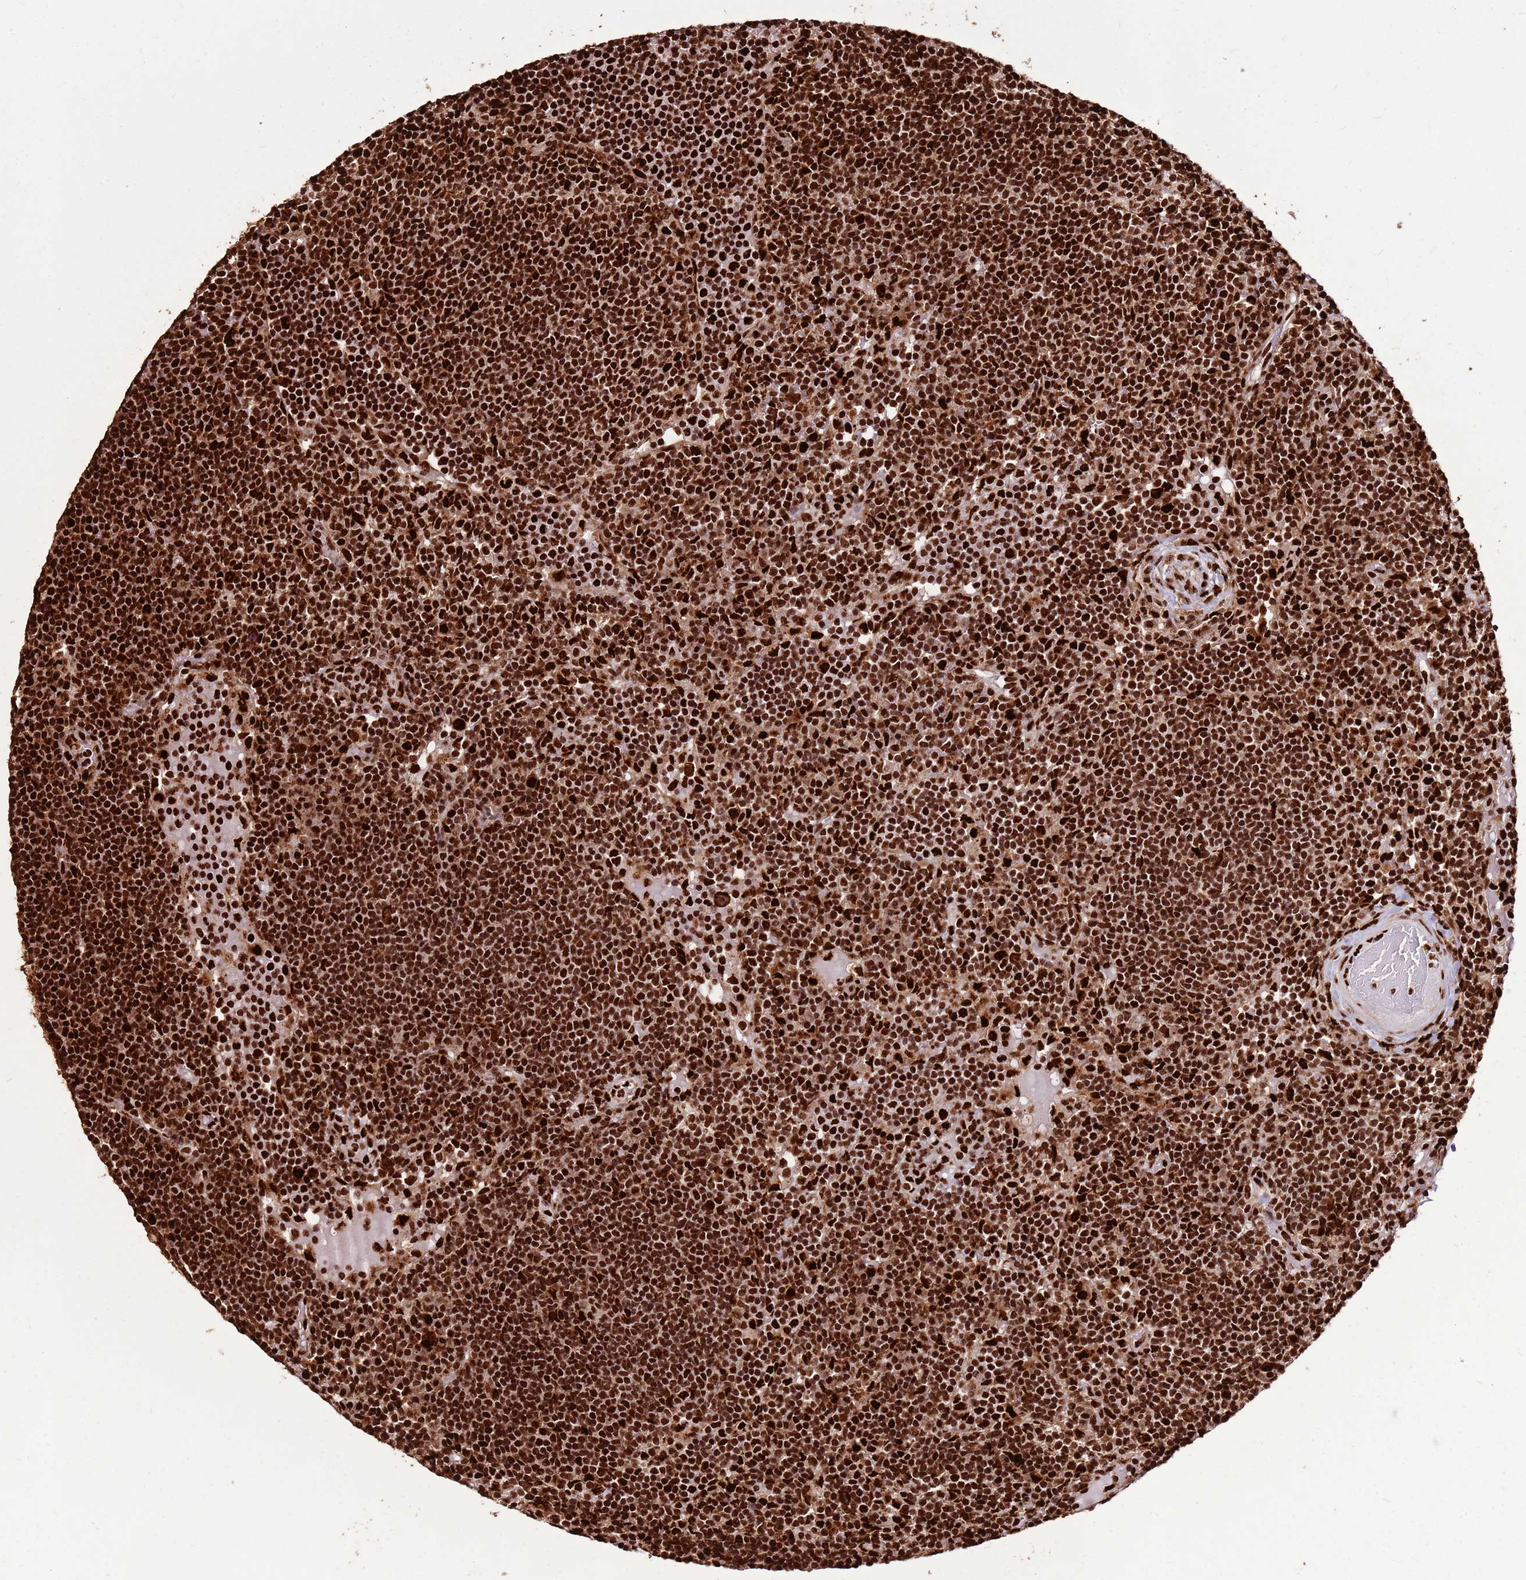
{"staining": {"intensity": "strong", "quantity": ">75%", "location": "nuclear"}, "tissue": "lymph node", "cell_type": "Germinal center cells", "image_type": "normal", "snomed": [{"axis": "morphology", "description": "Normal tissue, NOS"}, {"axis": "topography", "description": "Lymph node"}], "caption": "A high amount of strong nuclear positivity is identified in about >75% of germinal center cells in benign lymph node.", "gene": "HNRNPAB", "patient": {"sex": "male", "age": 53}}